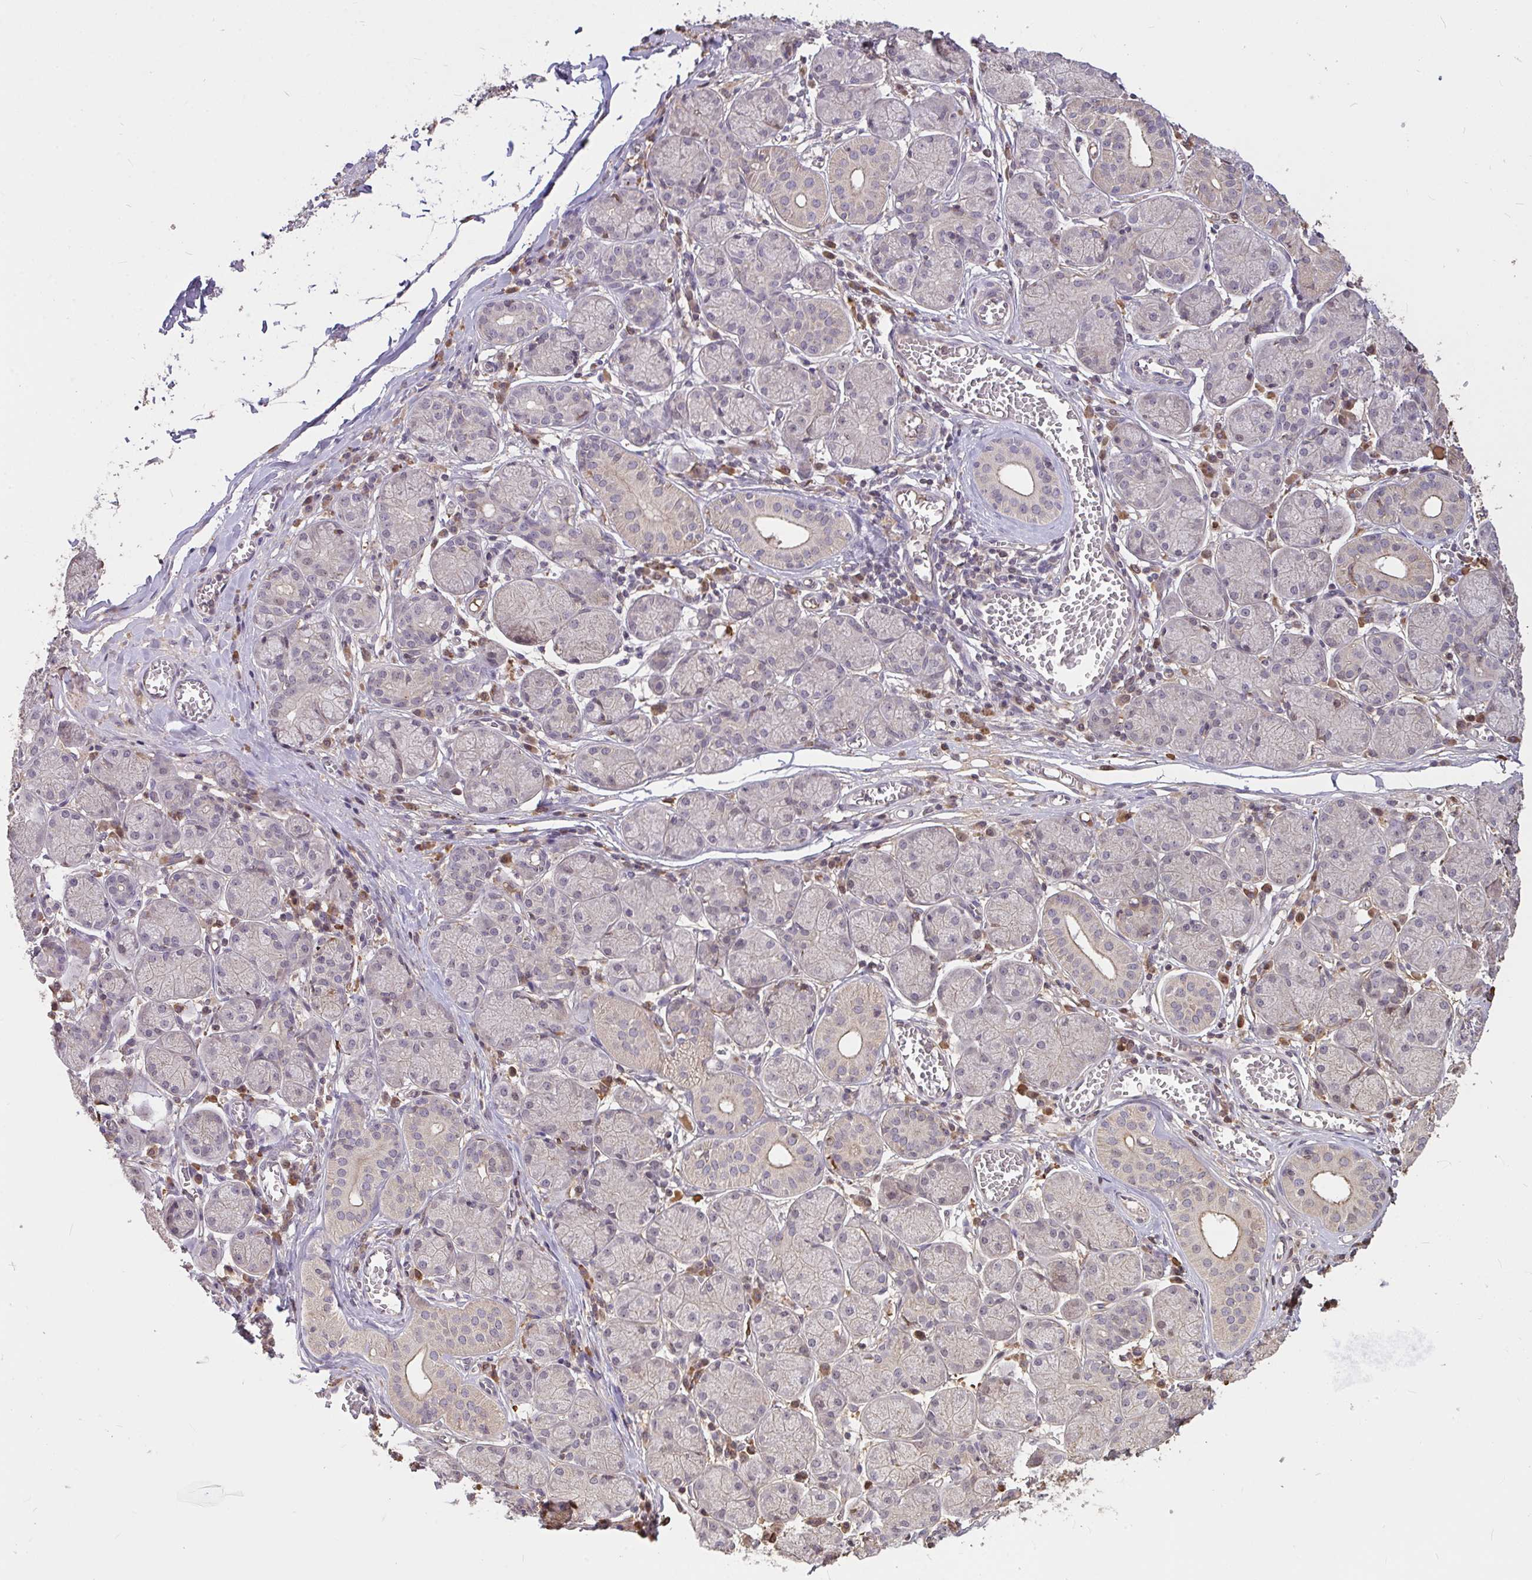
{"staining": {"intensity": "negative", "quantity": "none", "location": "none"}, "tissue": "salivary gland", "cell_type": "Glandular cells", "image_type": "normal", "snomed": [{"axis": "morphology", "description": "Normal tissue, NOS"}, {"axis": "topography", "description": "Salivary gland"}], "caption": "Immunohistochemical staining of unremarkable human salivary gland shows no significant staining in glandular cells.", "gene": "FCER1A", "patient": {"sex": "female", "age": 24}}